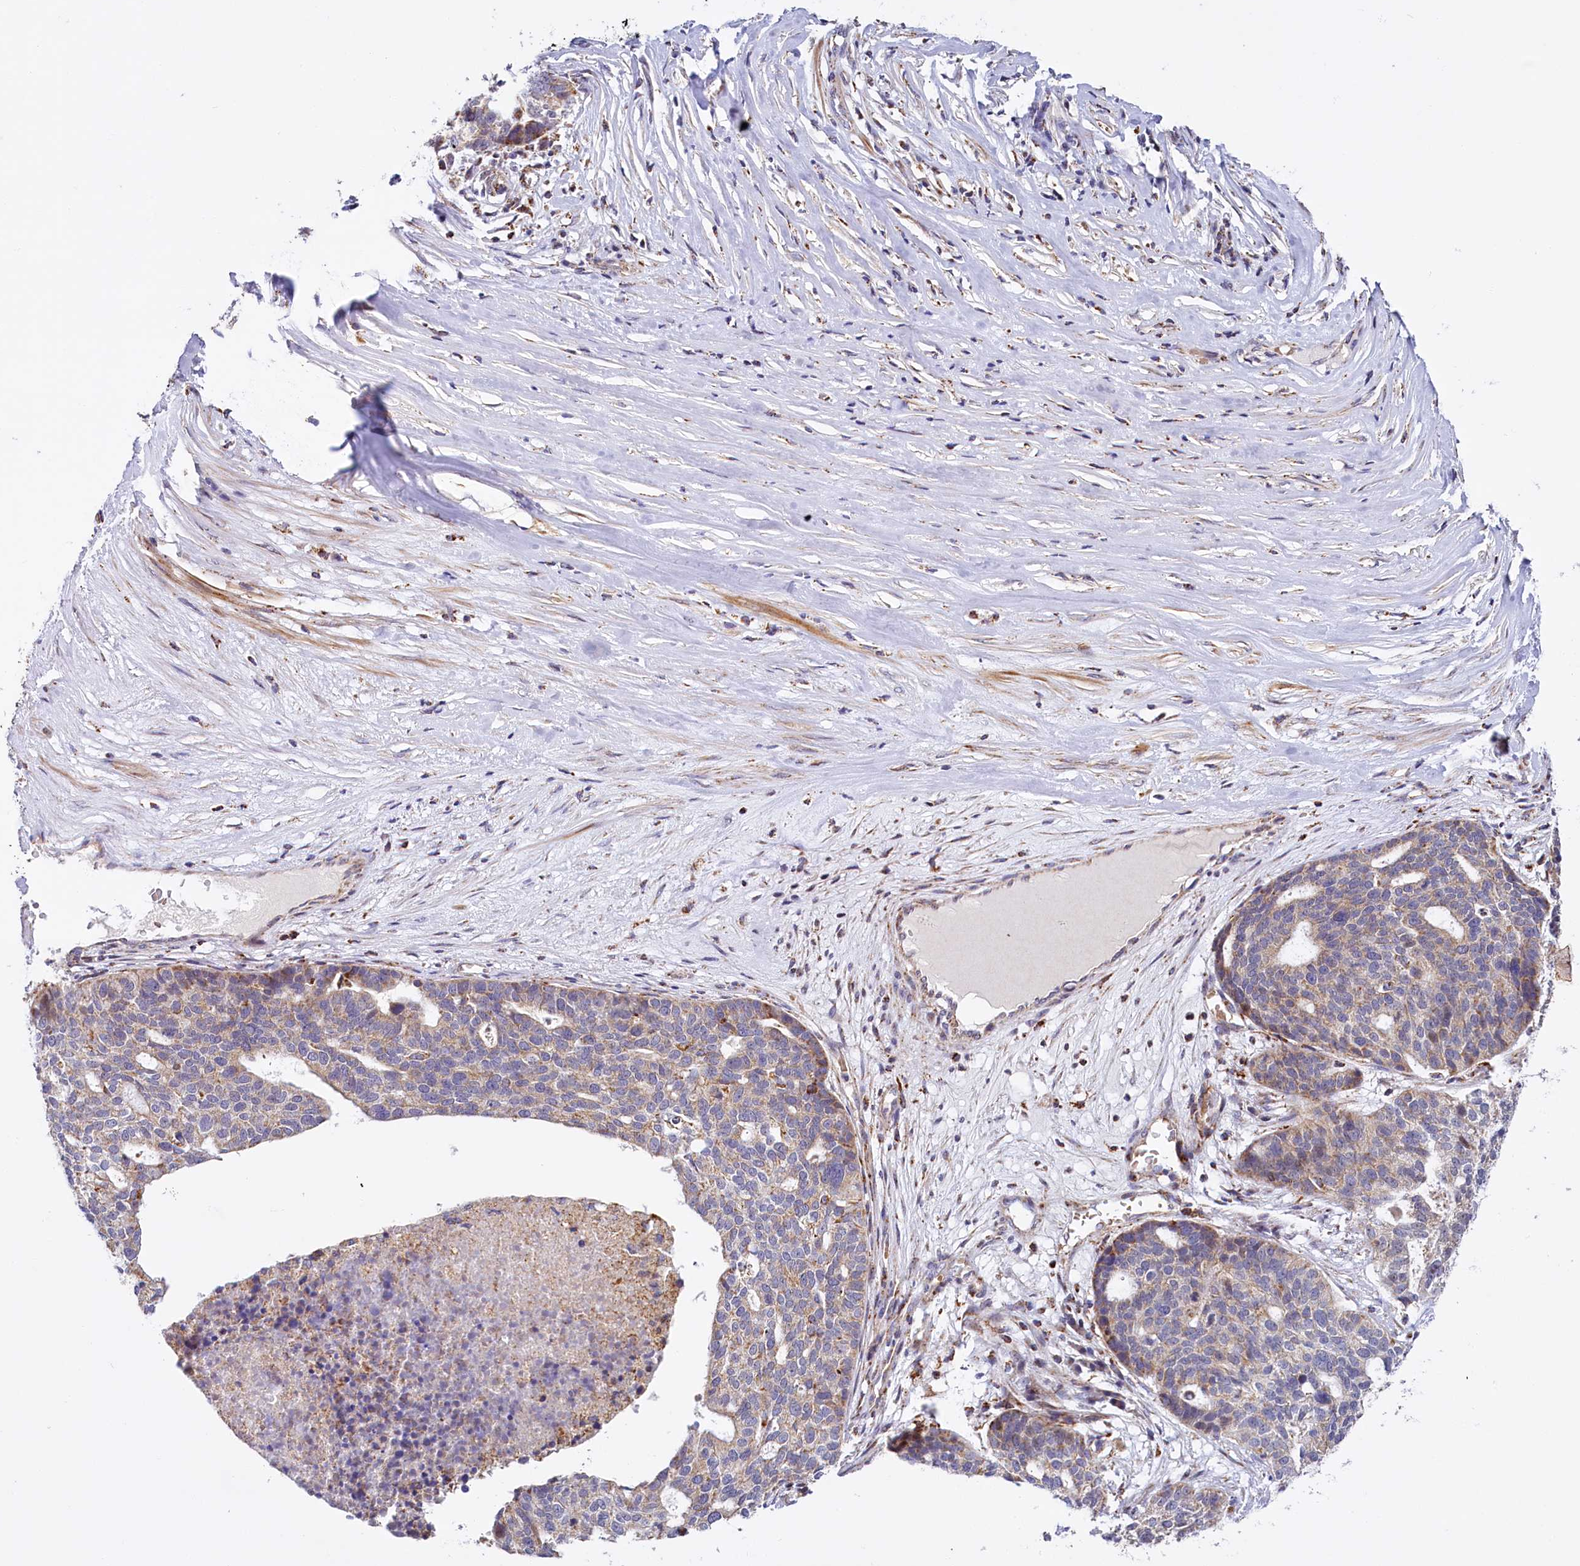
{"staining": {"intensity": "weak", "quantity": "25%-75%", "location": "cytoplasmic/membranous"}, "tissue": "ovarian cancer", "cell_type": "Tumor cells", "image_type": "cancer", "snomed": [{"axis": "morphology", "description": "Cystadenocarcinoma, serous, NOS"}, {"axis": "topography", "description": "Ovary"}], "caption": "Serous cystadenocarcinoma (ovarian) was stained to show a protein in brown. There is low levels of weak cytoplasmic/membranous staining in approximately 25%-75% of tumor cells.", "gene": "DYNC2H1", "patient": {"sex": "female", "age": 59}}